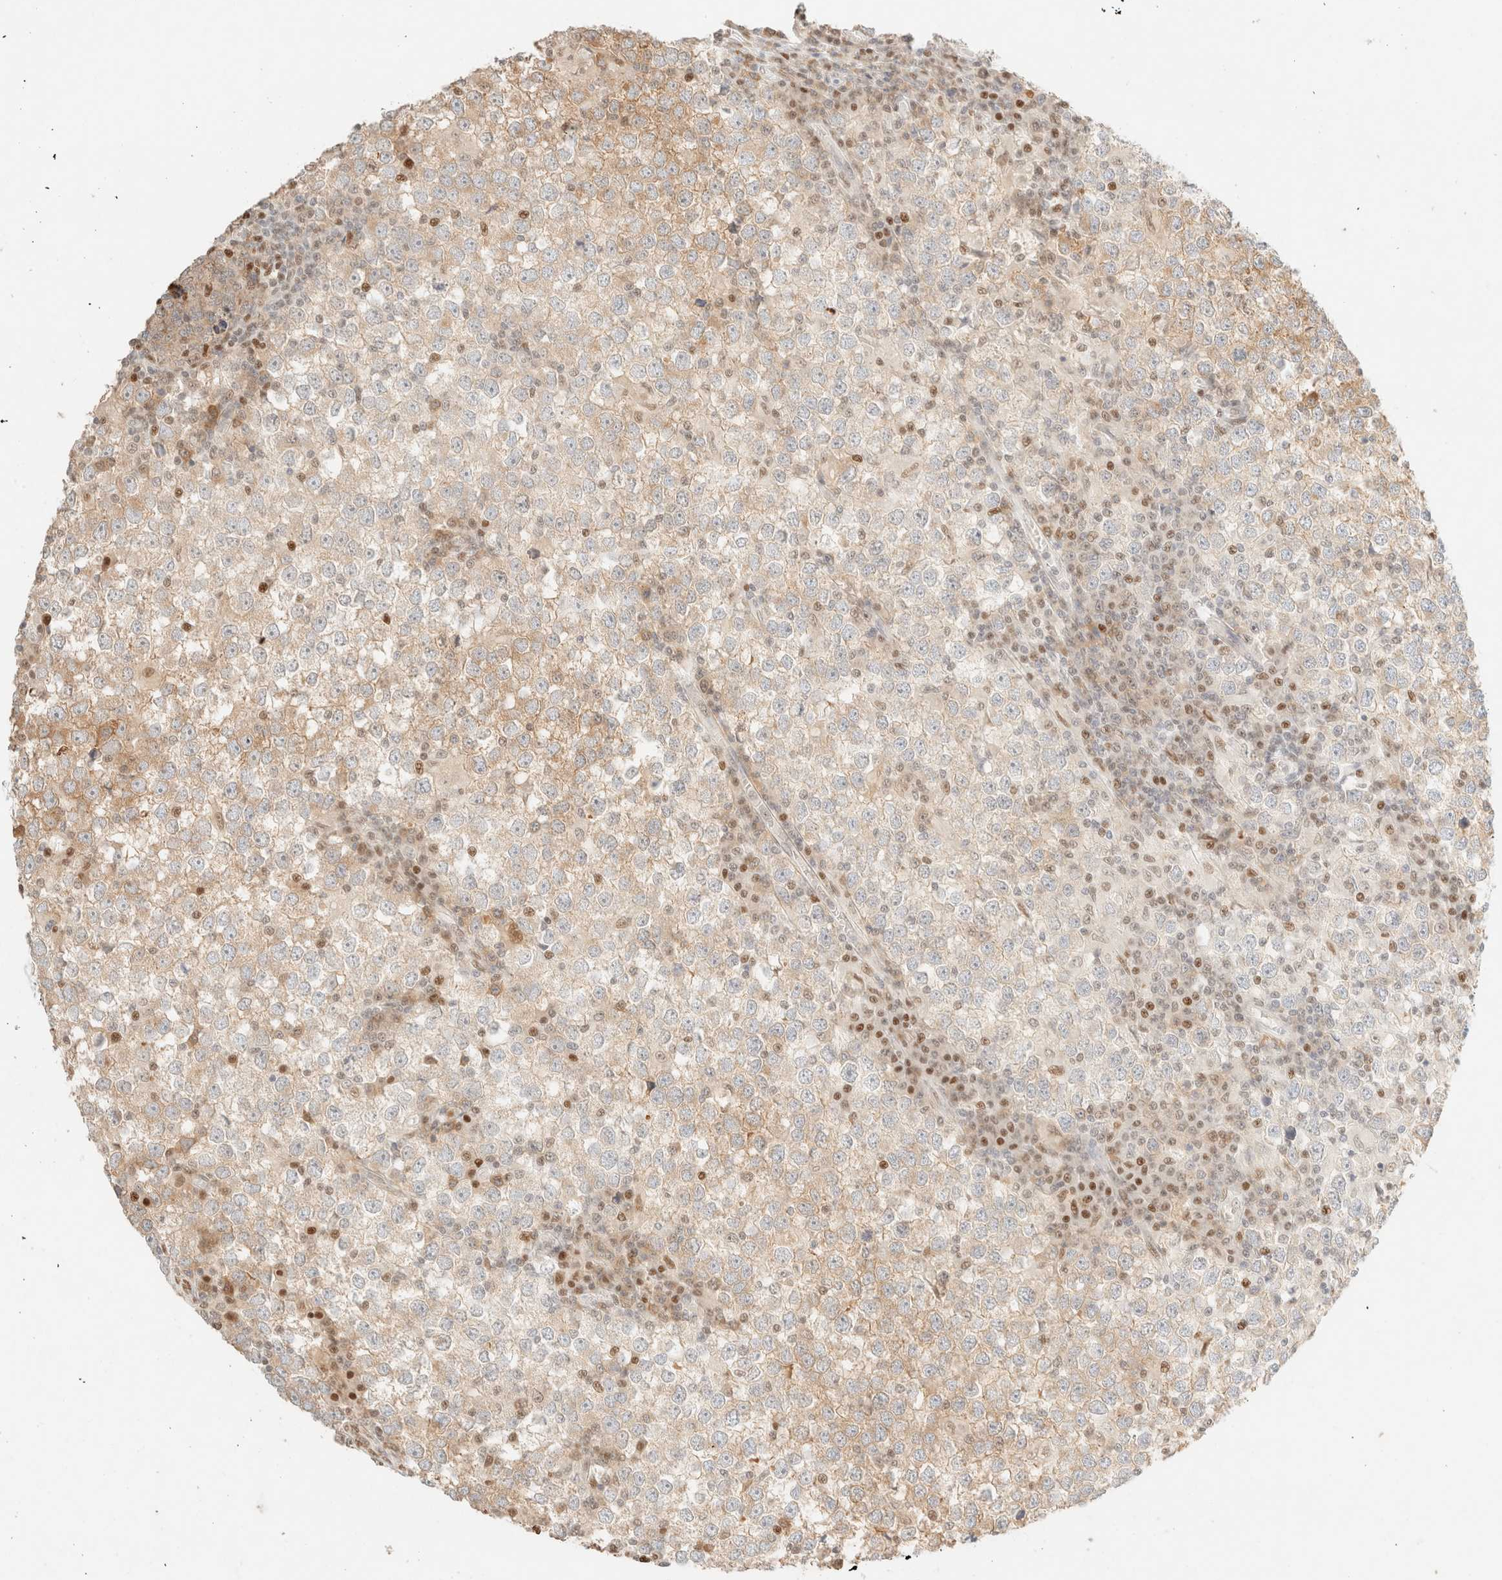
{"staining": {"intensity": "moderate", "quantity": "<25%", "location": "cytoplasmic/membranous"}, "tissue": "testis cancer", "cell_type": "Tumor cells", "image_type": "cancer", "snomed": [{"axis": "morphology", "description": "Seminoma, NOS"}, {"axis": "topography", "description": "Testis"}], "caption": "High-power microscopy captured an immunohistochemistry micrograph of testis cancer, revealing moderate cytoplasmic/membranous expression in approximately <25% of tumor cells.", "gene": "TSR1", "patient": {"sex": "male", "age": 65}}